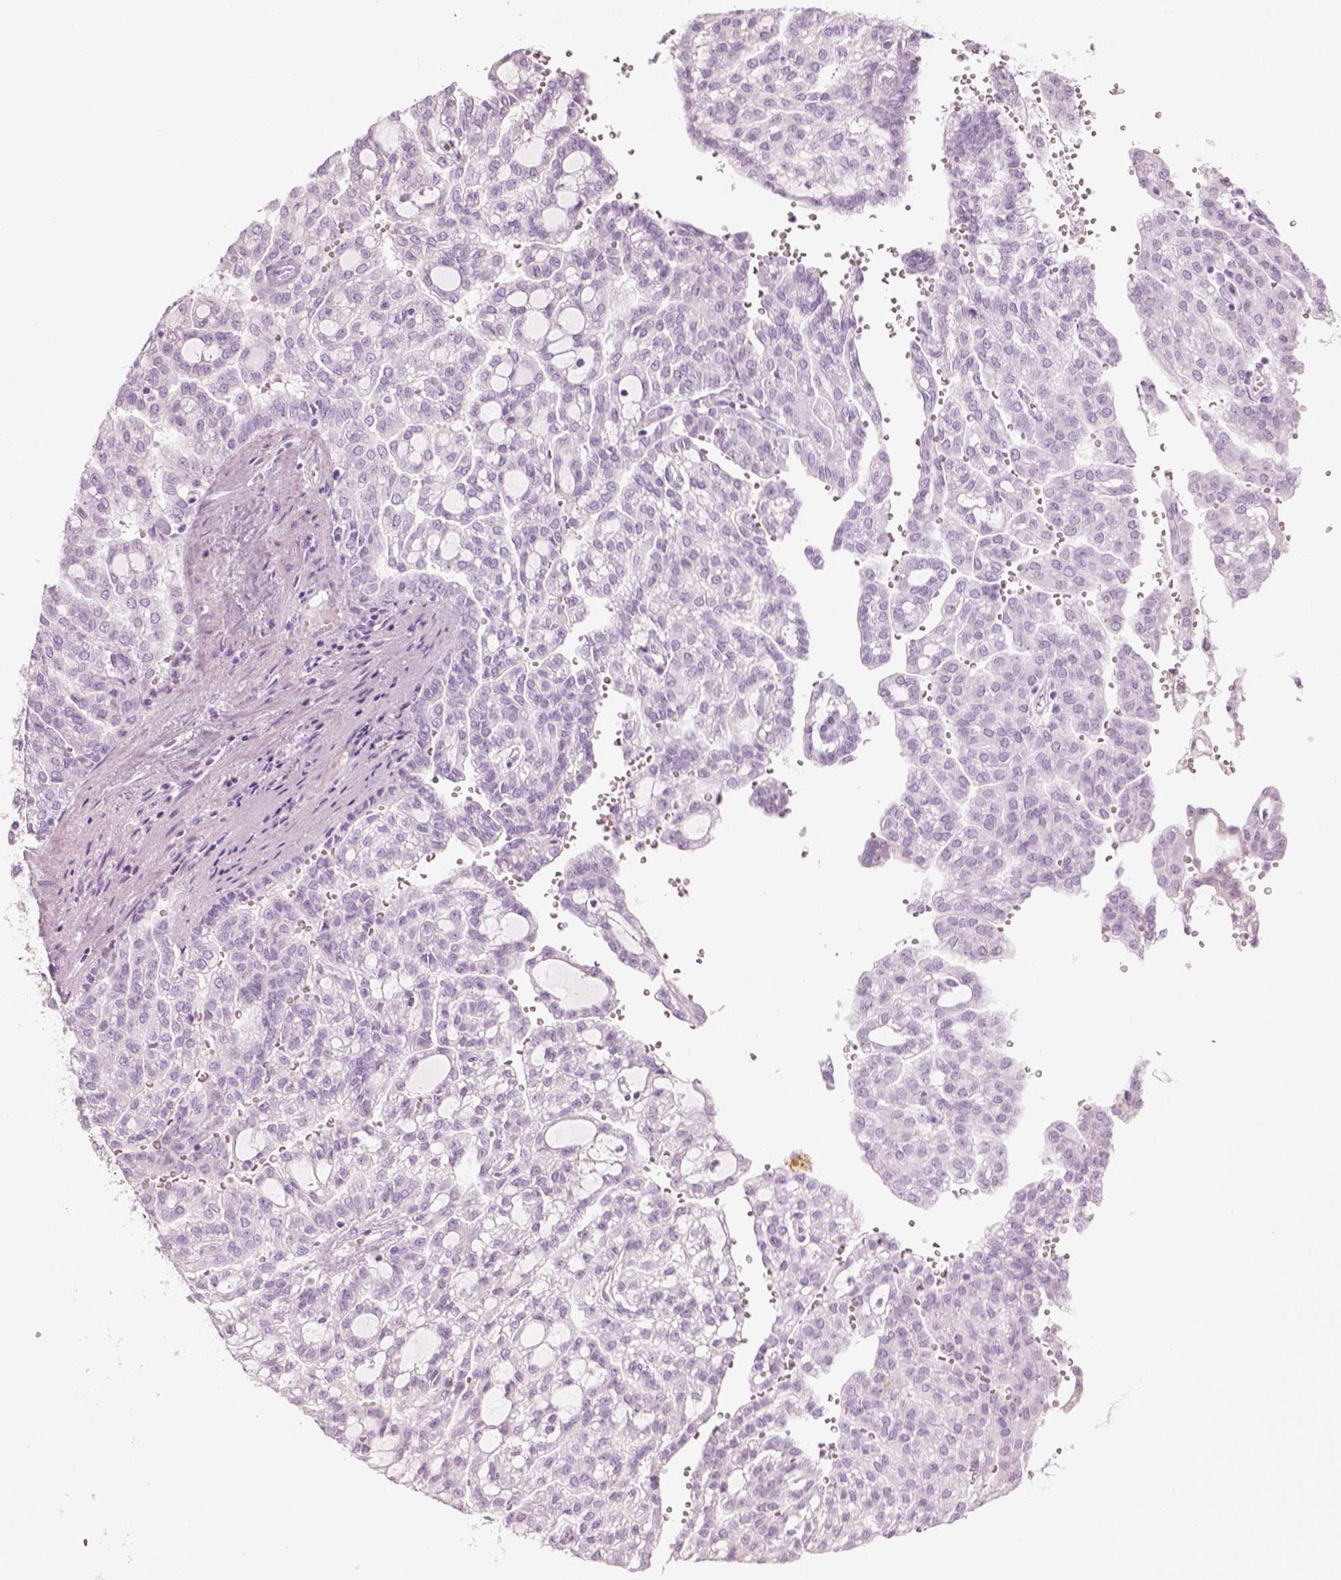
{"staining": {"intensity": "weak", "quantity": "<25%", "location": "cytoplasmic/membranous"}, "tissue": "renal cancer", "cell_type": "Tumor cells", "image_type": "cancer", "snomed": [{"axis": "morphology", "description": "Adenocarcinoma, NOS"}, {"axis": "topography", "description": "Kidney"}], "caption": "The micrograph reveals no significant positivity in tumor cells of renal cancer.", "gene": "SHMT1", "patient": {"sex": "male", "age": 63}}